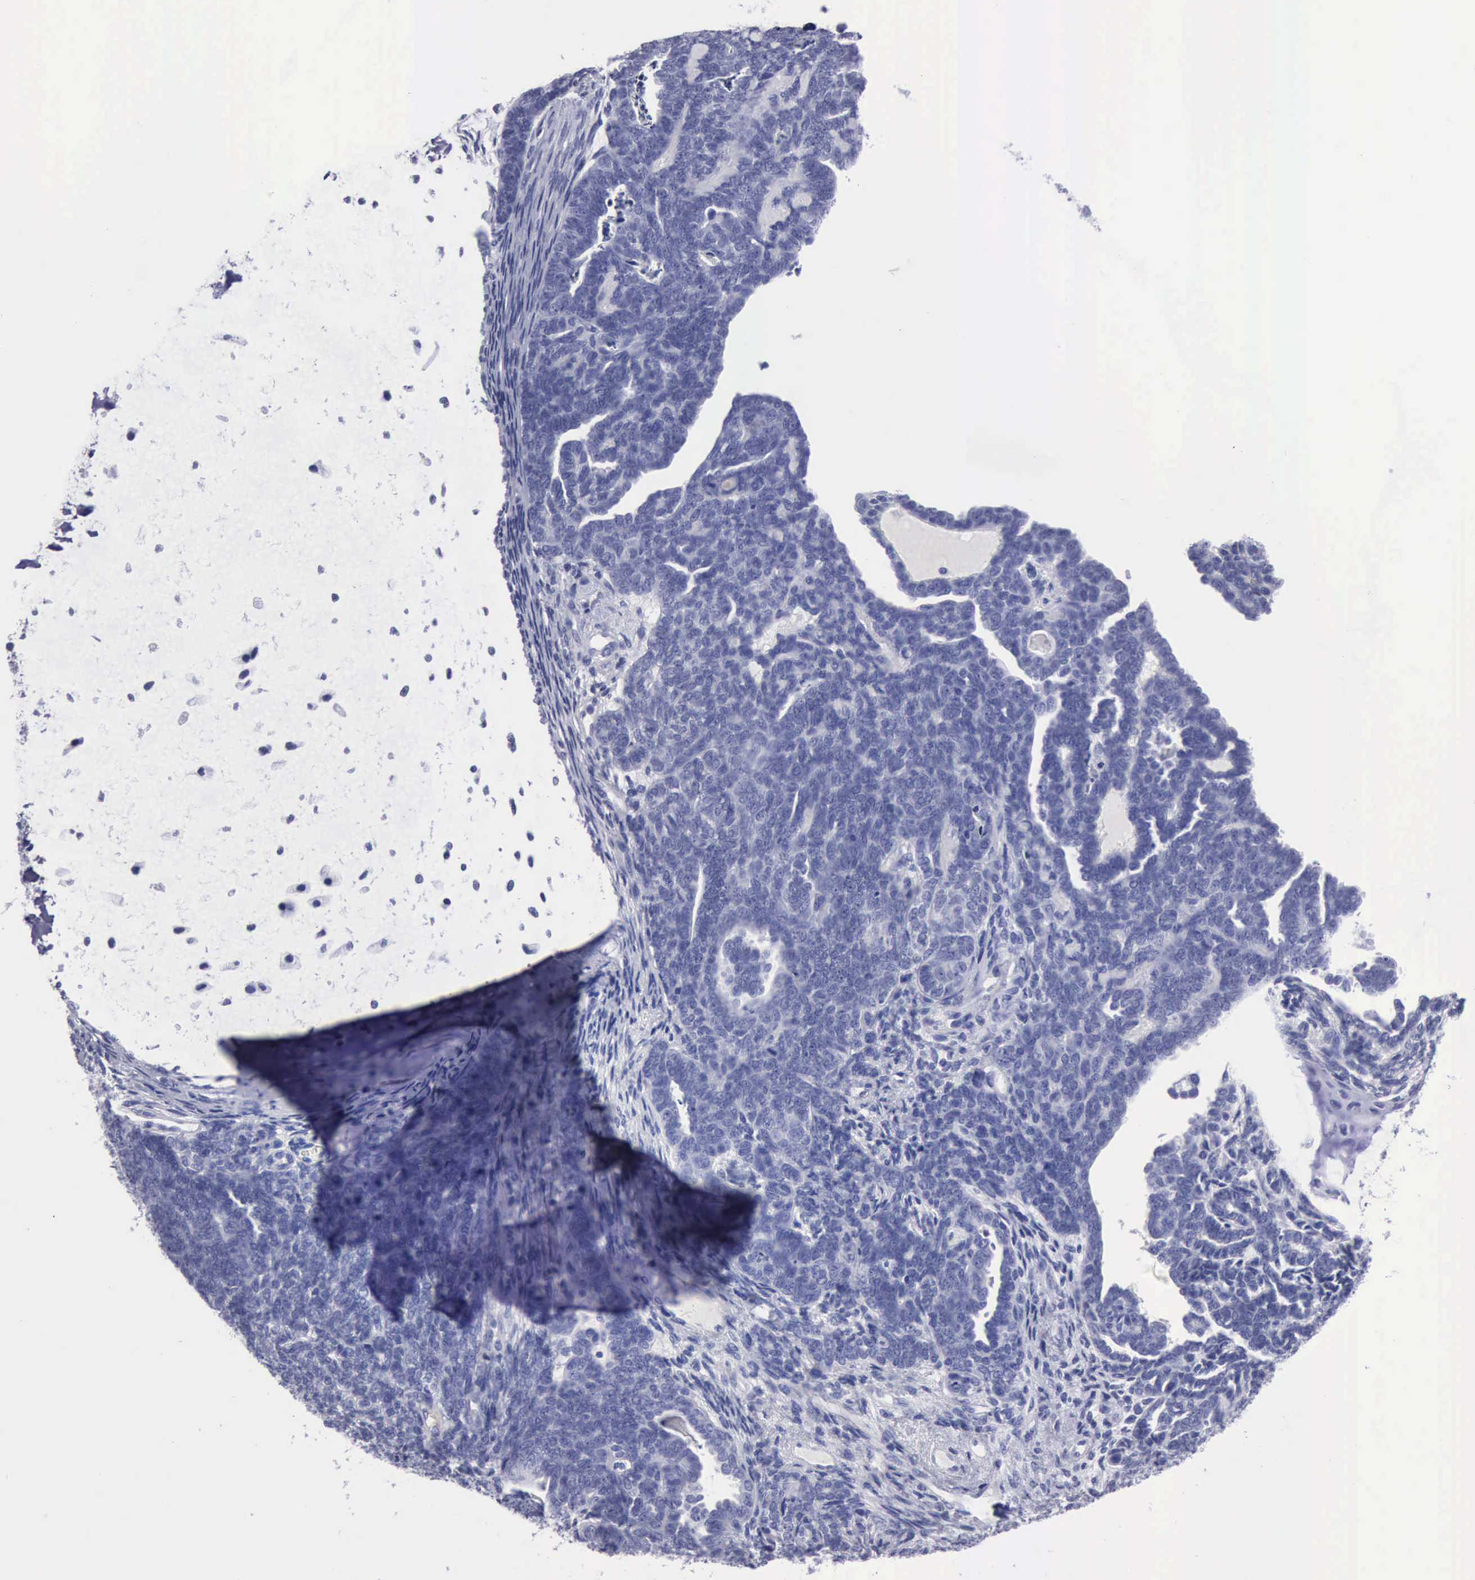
{"staining": {"intensity": "negative", "quantity": "none", "location": "none"}, "tissue": "endometrial cancer", "cell_type": "Tumor cells", "image_type": "cancer", "snomed": [{"axis": "morphology", "description": "Neoplasm, malignant, NOS"}, {"axis": "topography", "description": "Endometrium"}], "caption": "This is an immunohistochemistry photomicrograph of endometrial malignant neoplasm. There is no staining in tumor cells.", "gene": "CYP19A1", "patient": {"sex": "female", "age": 74}}